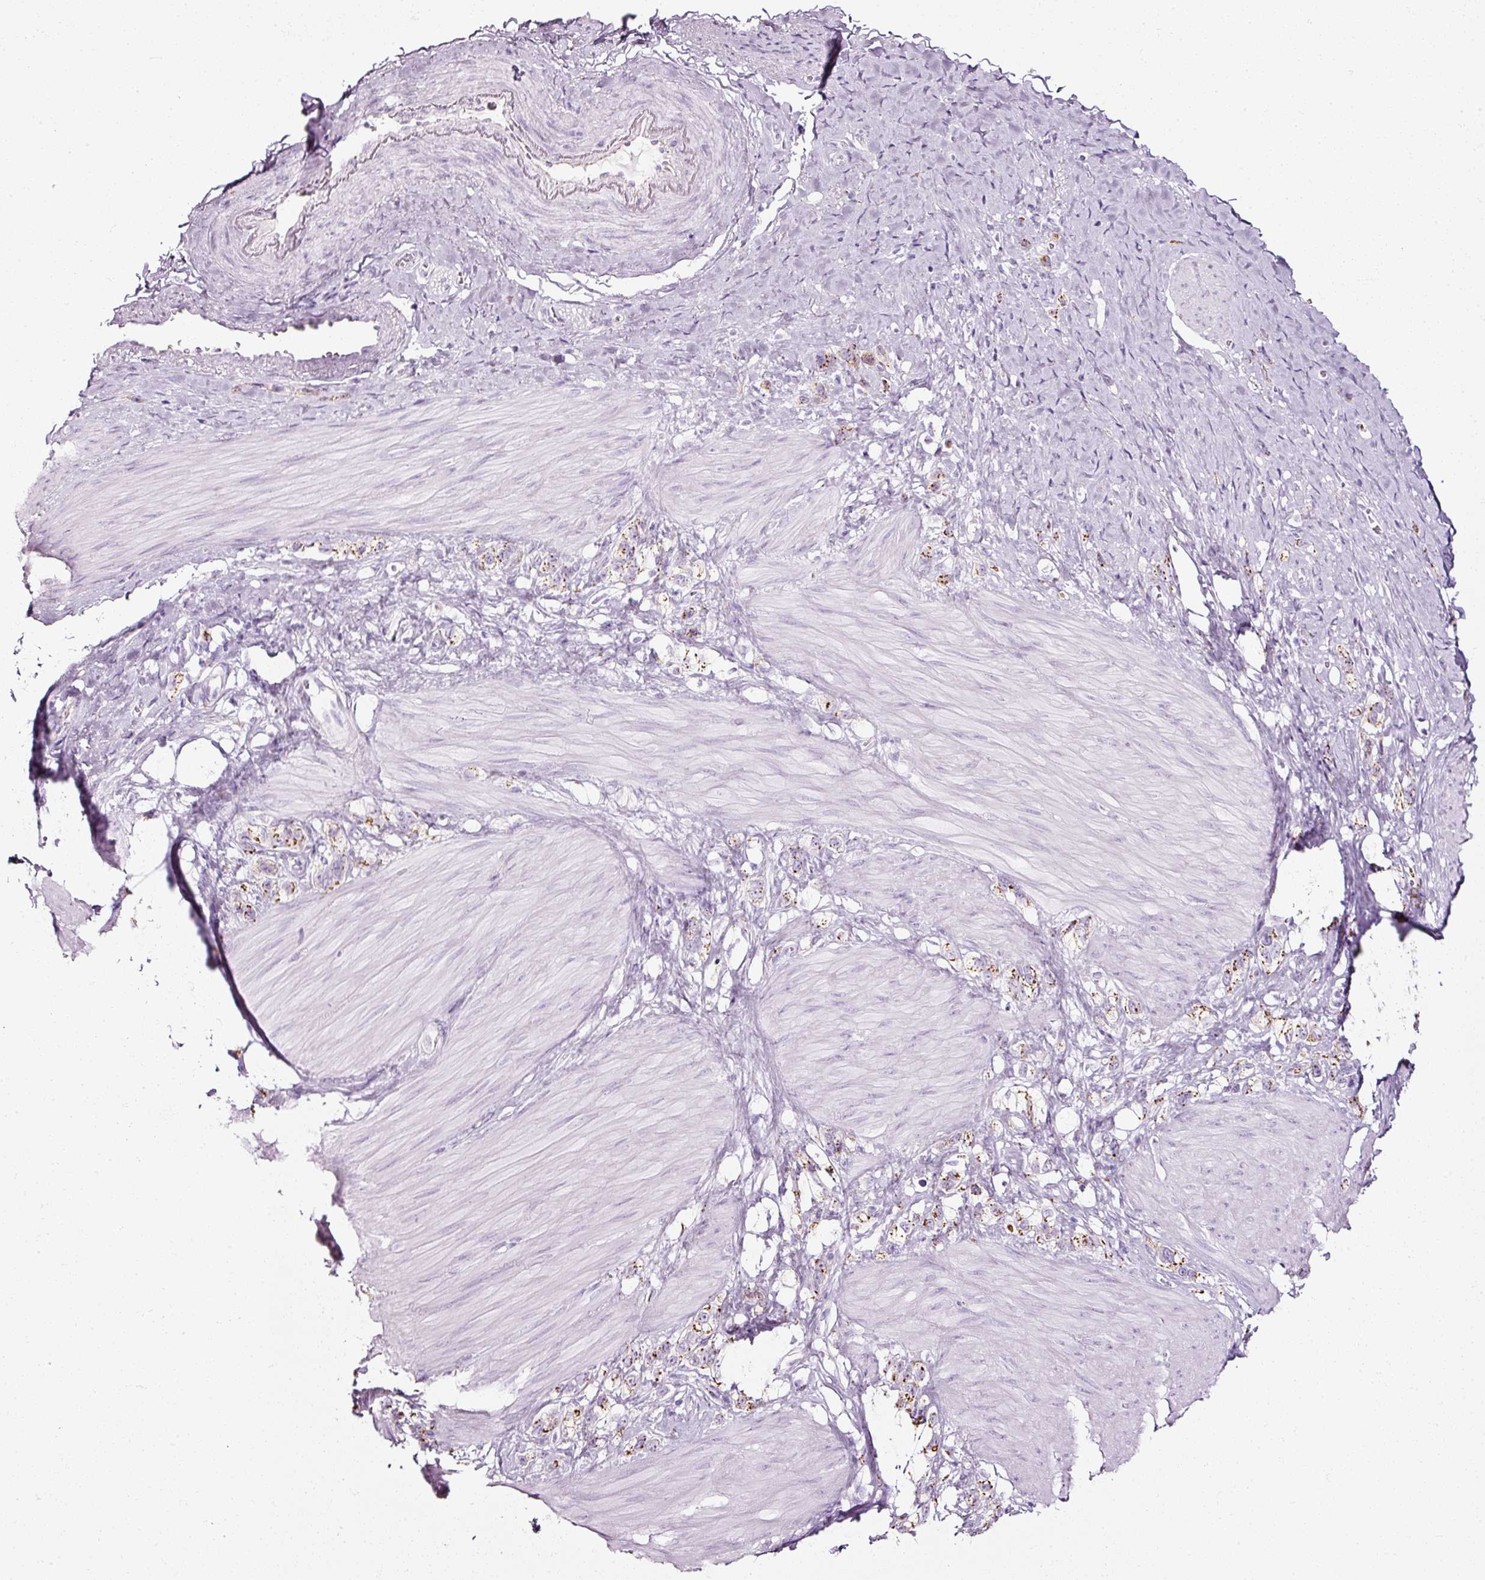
{"staining": {"intensity": "moderate", "quantity": ">75%", "location": "cytoplasmic/membranous"}, "tissue": "stomach cancer", "cell_type": "Tumor cells", "image_type": "cancer", "snomed": [{"axis": "morphology", "description": "Adenocarcinoma, NOS"}, {"axis": "topography", "description": "Stomach"}], "caption": "Moderate cytoplasmic/membranous expression is appreciated in approximately >75% of tumor cells in stomach cancer.", "gene": "SDF4", "patient": {"sex": "female", "age": 65}}